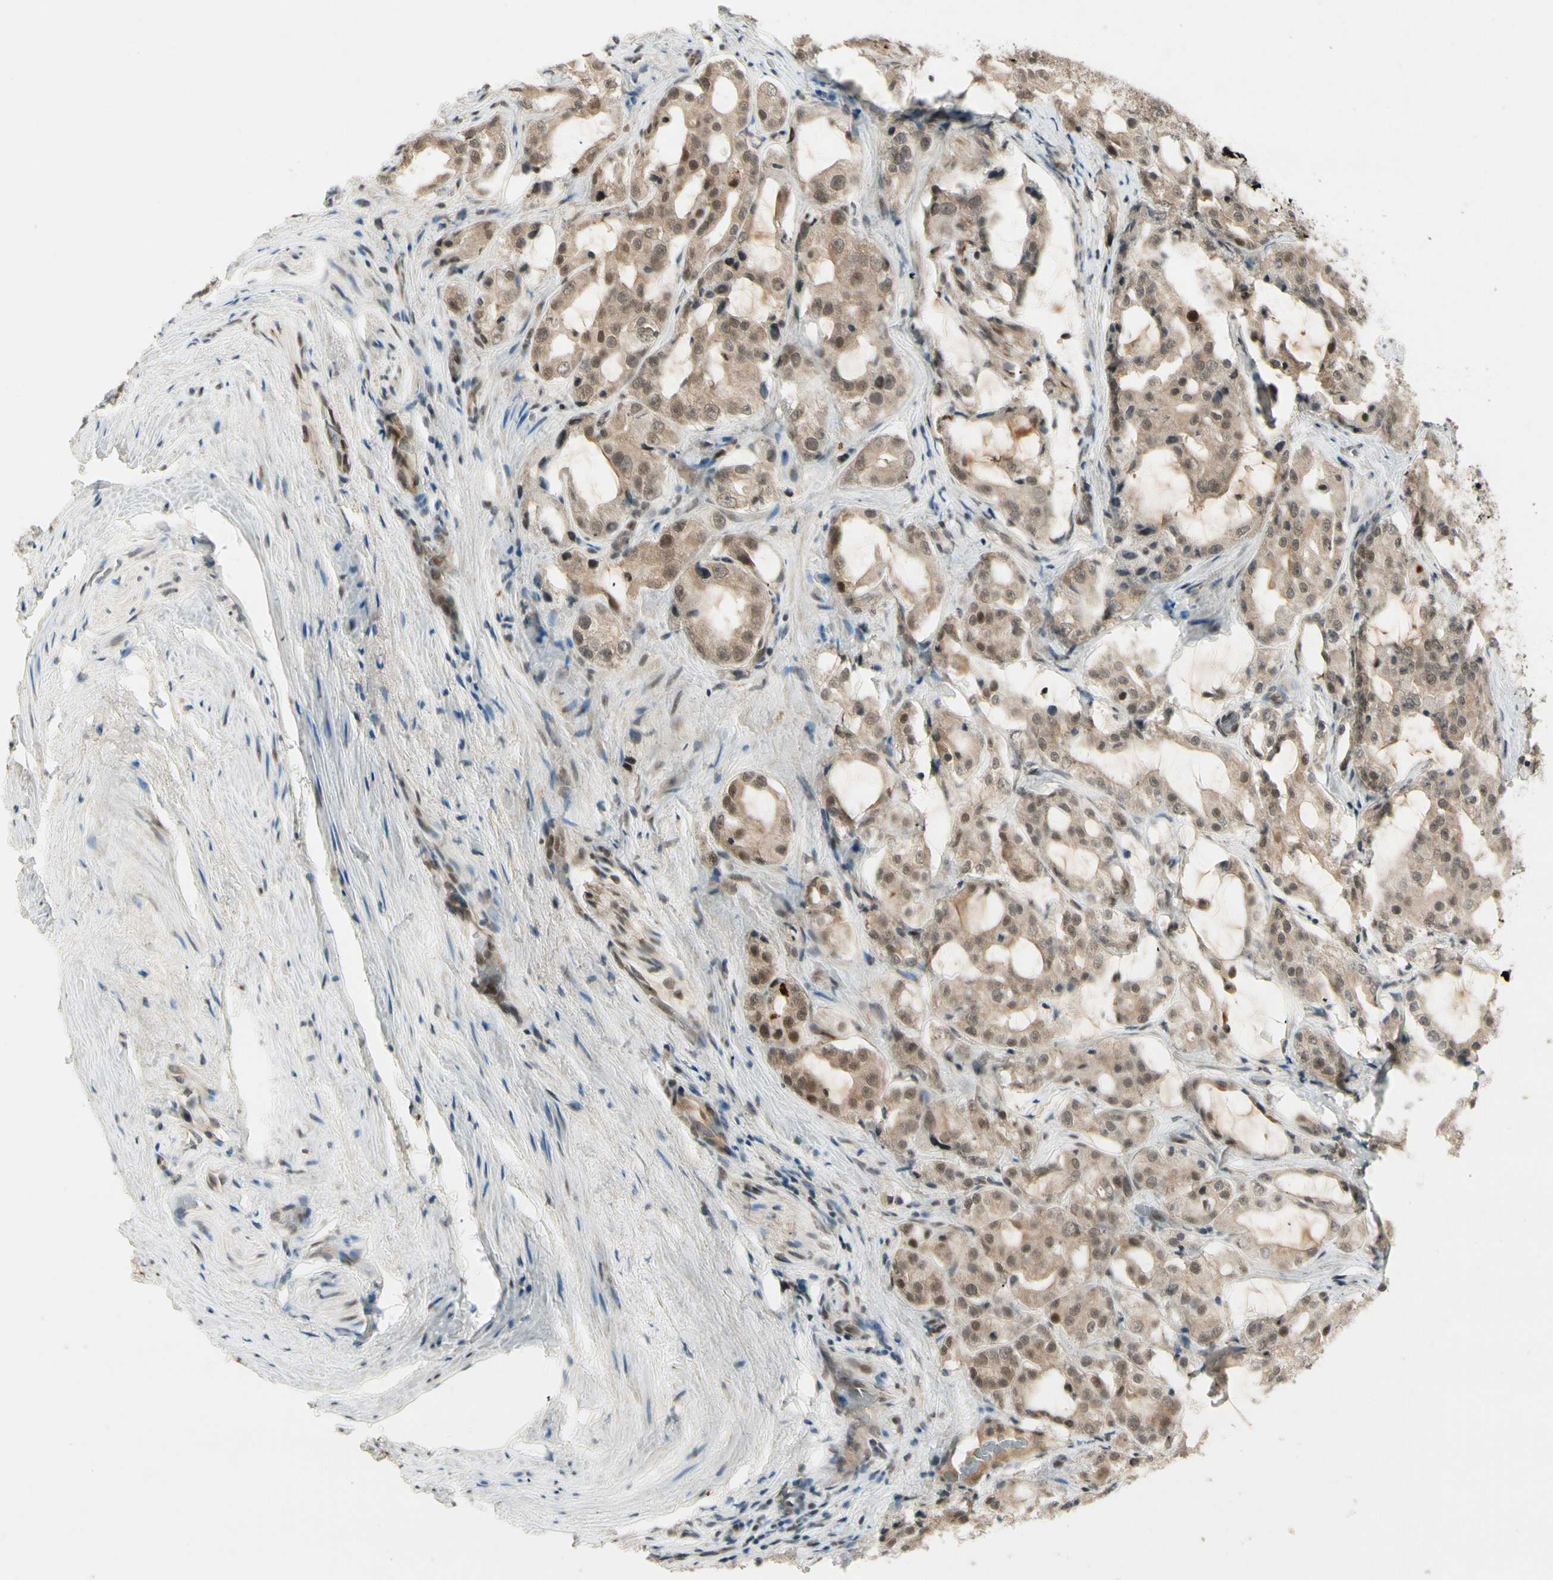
{"staining": {"intensity": "moderate", "quantity": "25%-75%", "location": "cytoplasmic/membranous,nuclear"}, "tissue": "prostate cancer", "cell_type": "Tumor cells", "image_type": "cancer", "snomed": [{"axis": "morphology", "description": "Adenocarcinoma, High grade"}, {"axis": "topography", "description": "Prostate"}], "caption": "Moderate cytoplasmic/membranous and nuclear expression for a protein is present in approximately 25%-75% of tumor cells of prostate high-grade adenocarcinoma using immunohistochemistry.", "gene": "CDK11A", "patient": {"sex": "male", "age": 73}}